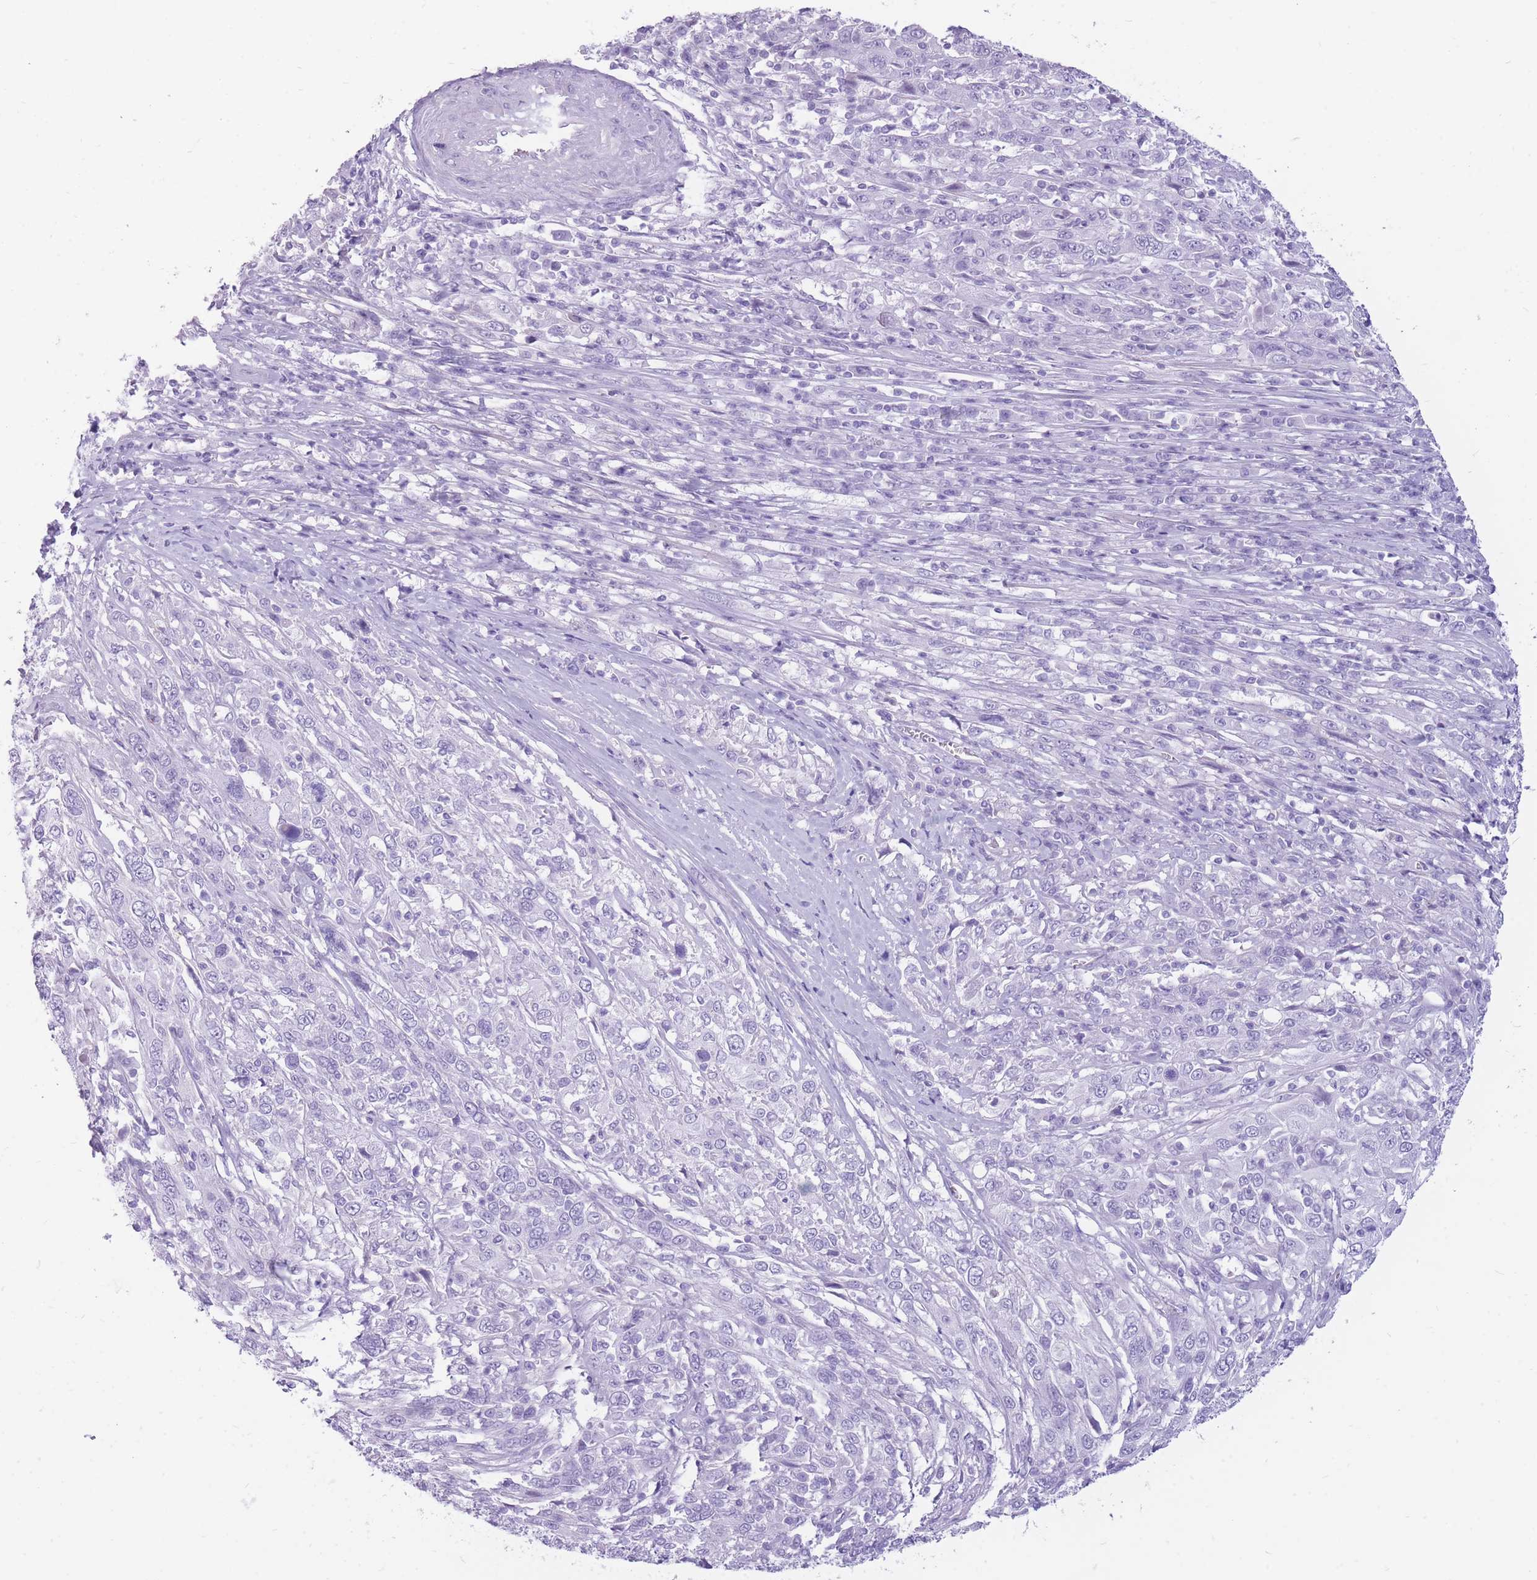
{"staining": {"intensity": "negative", "quantity": "none", "location": "none"}, "tissue": "cervical cancer", "cell_type": "Tumor cells", "image_type": "cancer", "snomed": [{"axis": "morphology", "description": "Squamous cell carcinoma, NOS"}, {"axis": "topography", "description": "Cervix"}], "caption": "An image of human squamous cell carcinoma (cervical) is negative for staining in tumor cells.", "gene": "CYP21A2", "patient": {"sex": "female", "age": 46}}